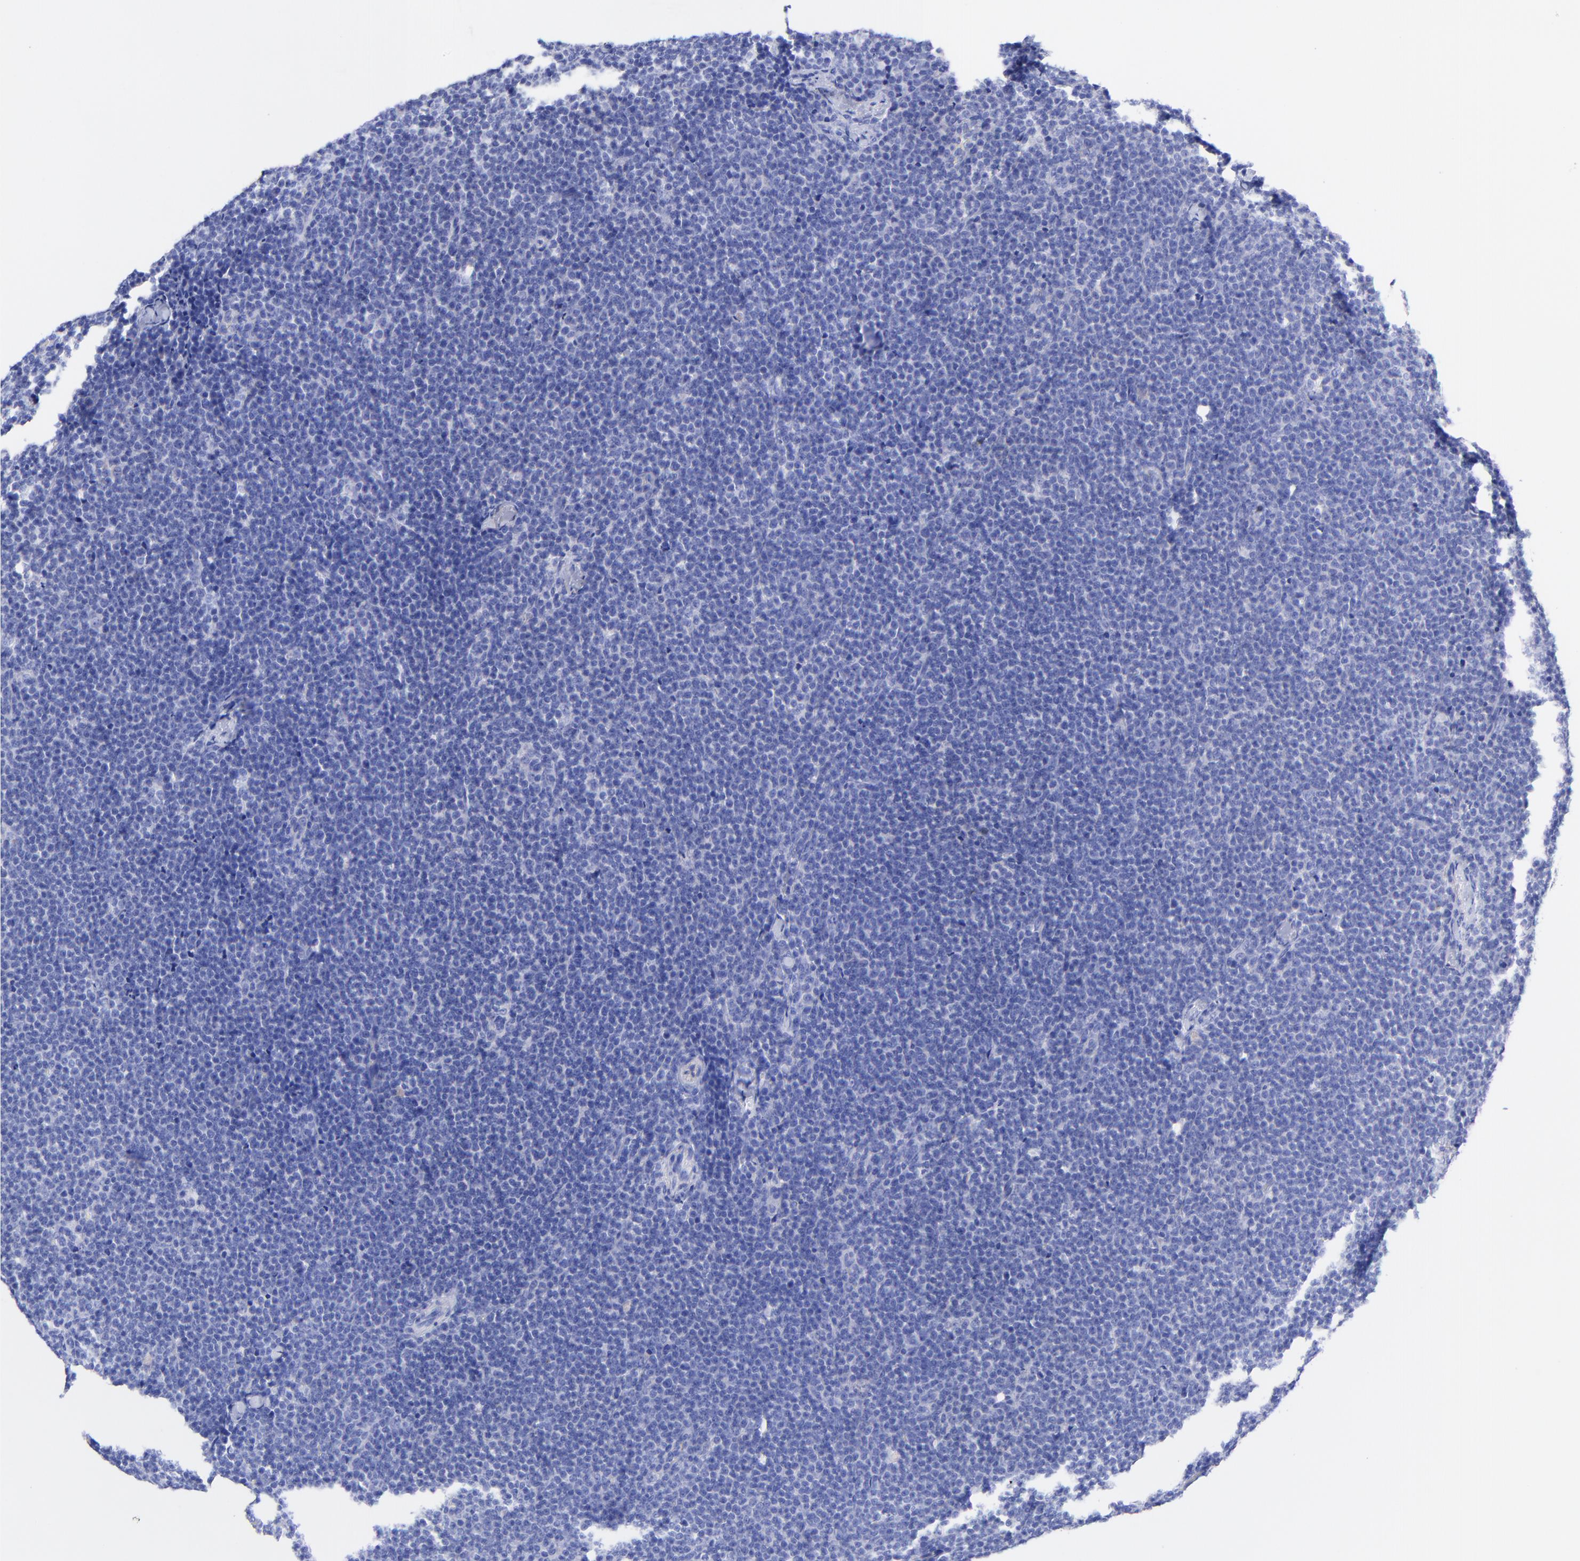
{"staining": {"intensity": "negative", "quantity": "none", "location": "none"}, "tissue": "lymphoma", "cell_type": "Tumor cells", "image_type": "cancer", "snomed": [{"axis": "morphology", "description": "Malignant lymphoma, non-Hodgkin's type, High grade"}, {"axis": "topography", "description": "Lymph node"}], "caption": "Immunohistochemistry of lymphoma demonstrates no staining in tumor cells.", "gene": "GPHN", "patient": {"sex": "female", "age": 58}}